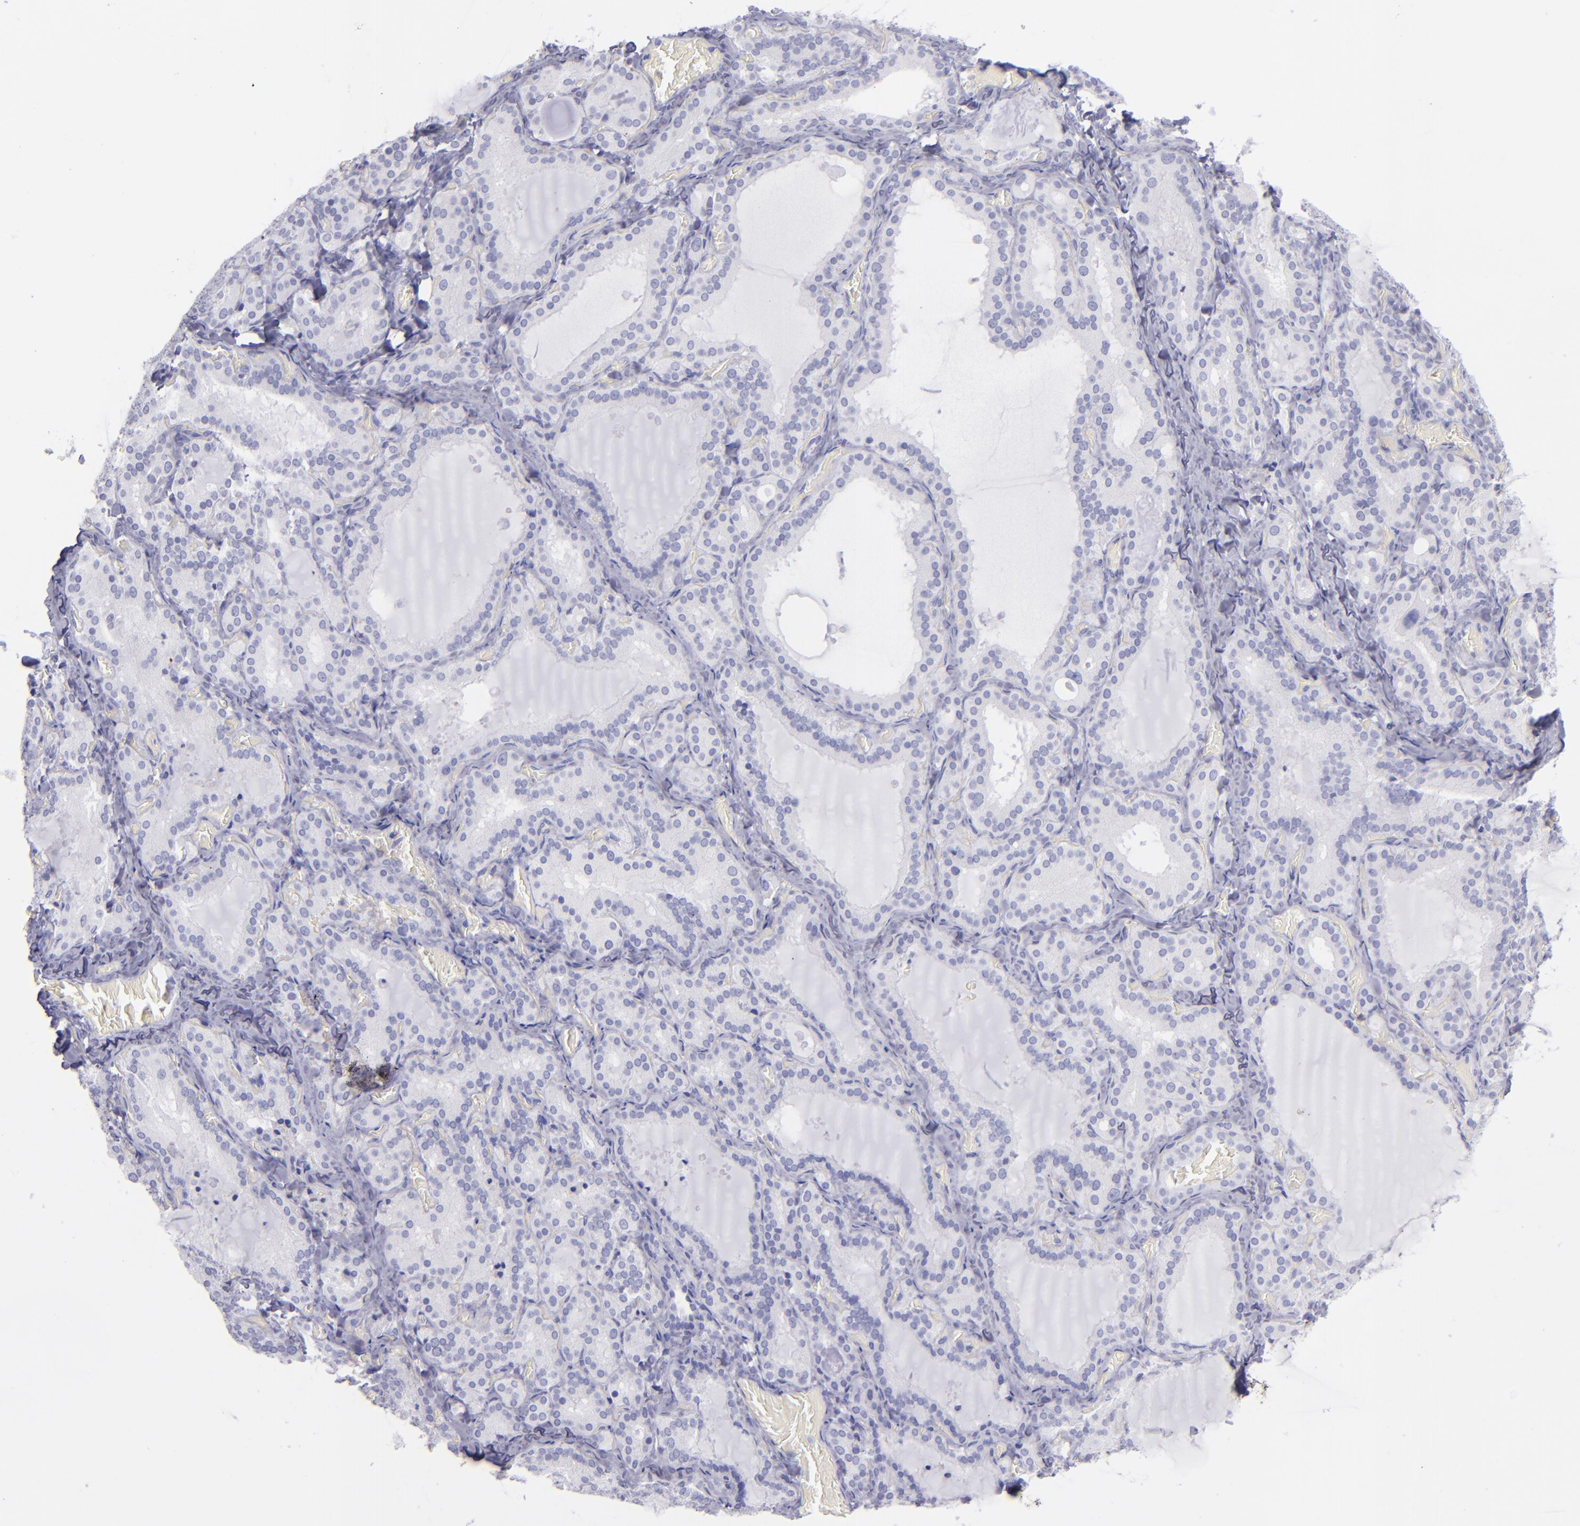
{"staining": {"intensity": "negative", "quantity": "none", "location": "none"}, "tissue": "thyroid gland", "cell_type": "Glandular cells", "image_type": "normal", "snomed": [{"axis": "morphology", "description": "Normal tissue, NOS"}, {"axis": "topography", "description": "Thyroid gland"}], "caption": "Glandular cells show no significant staining in normal thyroid gland. (DAB IHC, high magnification).", "gene": "CD82", "patient": {"sex": "female", "age": 33}}